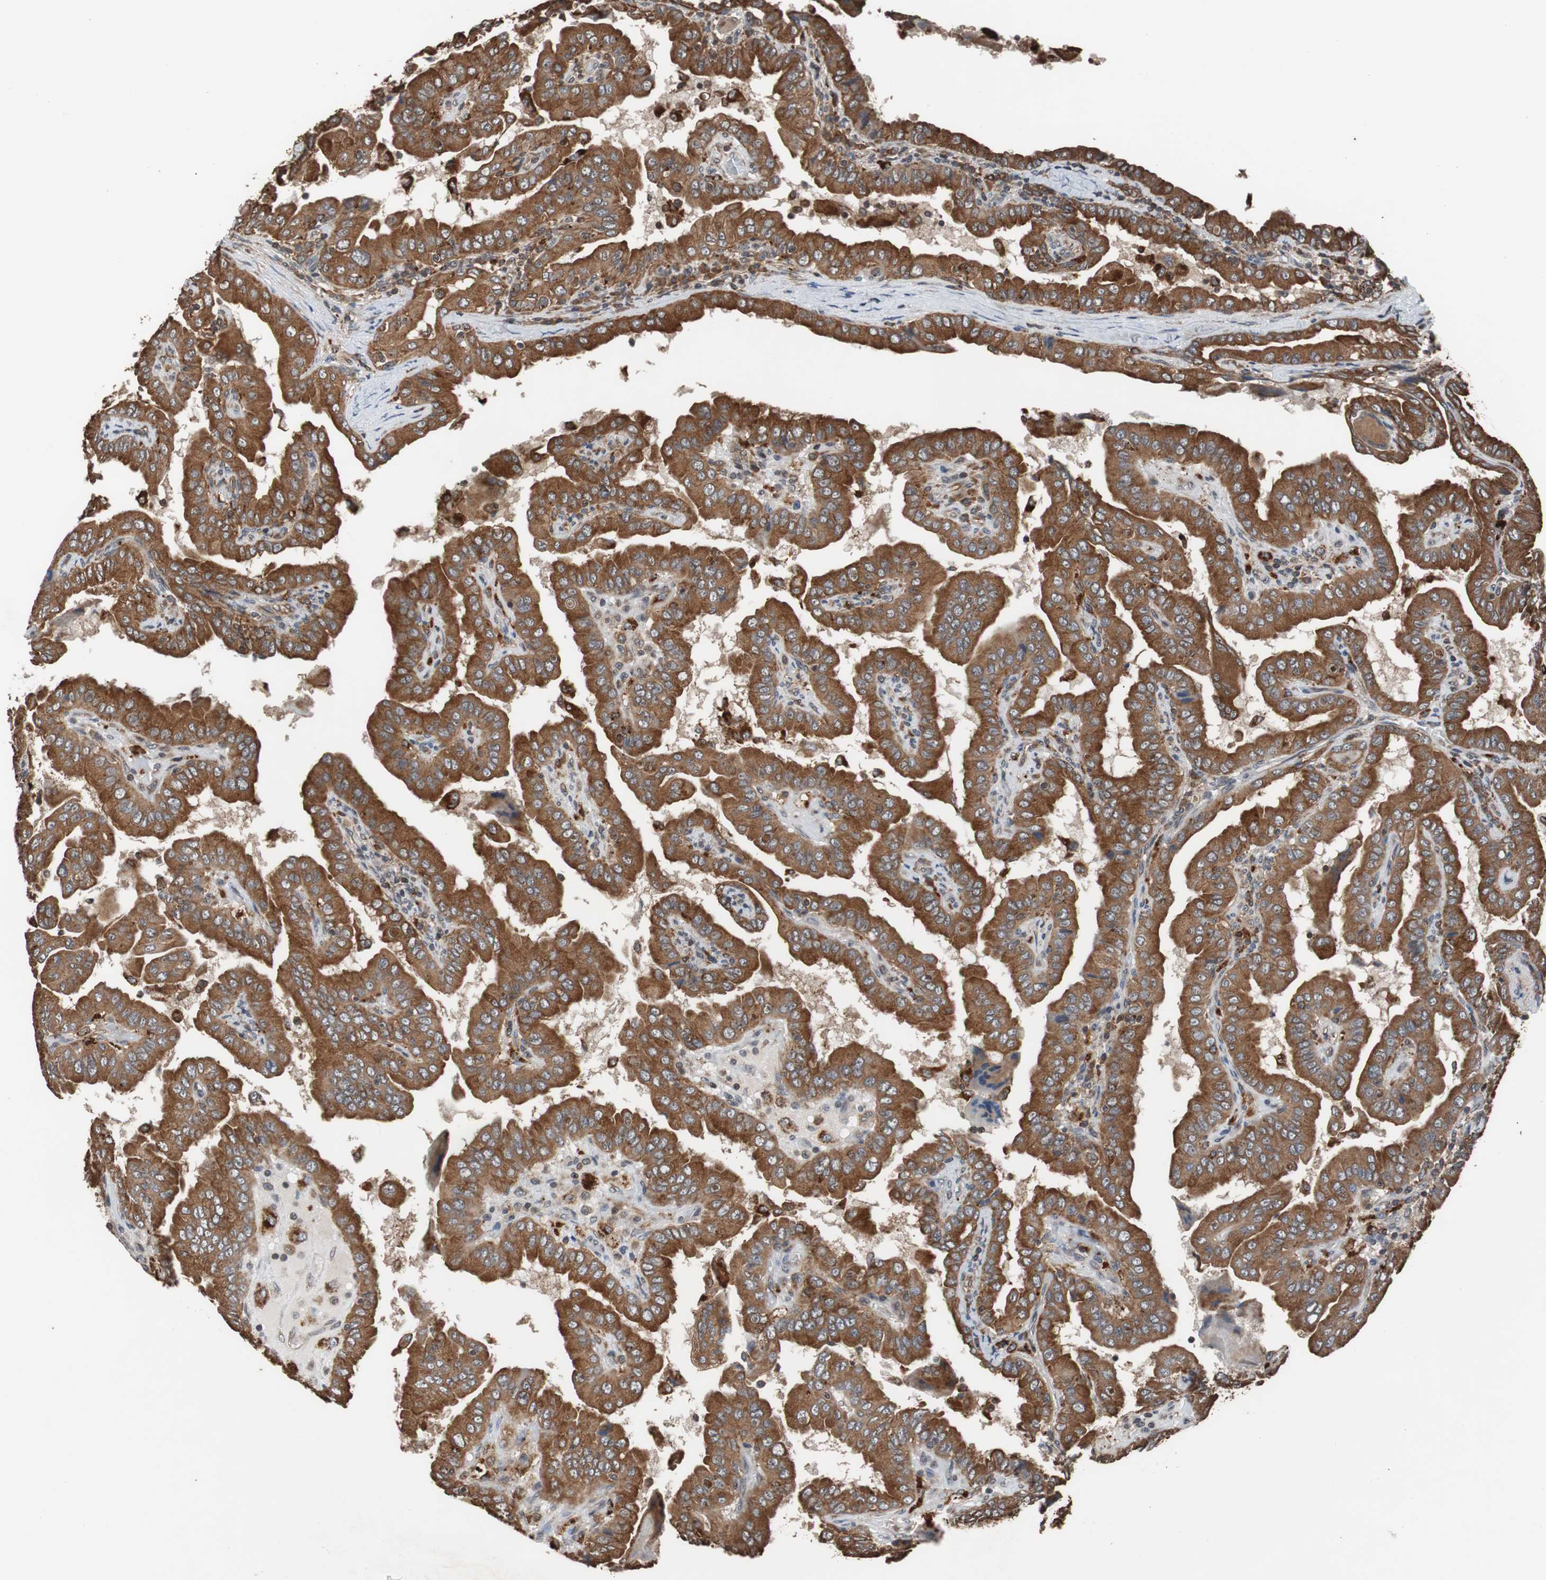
{"staining": {"intensity": "strong", "quantity": ">75%", "location": "cytoplasmic/membranous"}, "tissue": "thyroid cancer", "cell_type": "Tumor cells", "image_type": "cancer", "snomed": [{"axis": "morphology", "description": "Papillary adenocarcinoma, NOS"}, {"axis": "topography", "description": "Thyroid gland"}], "caption": "Immunohistochemical staining of human papillary adenocarcinoma (thyroid) demonstrates high levels of strong cytoplasmic/membranous expression in about >75% of tumor cells.", "gene": "USP10", "patient": {"sex": "male", "age": 33}}